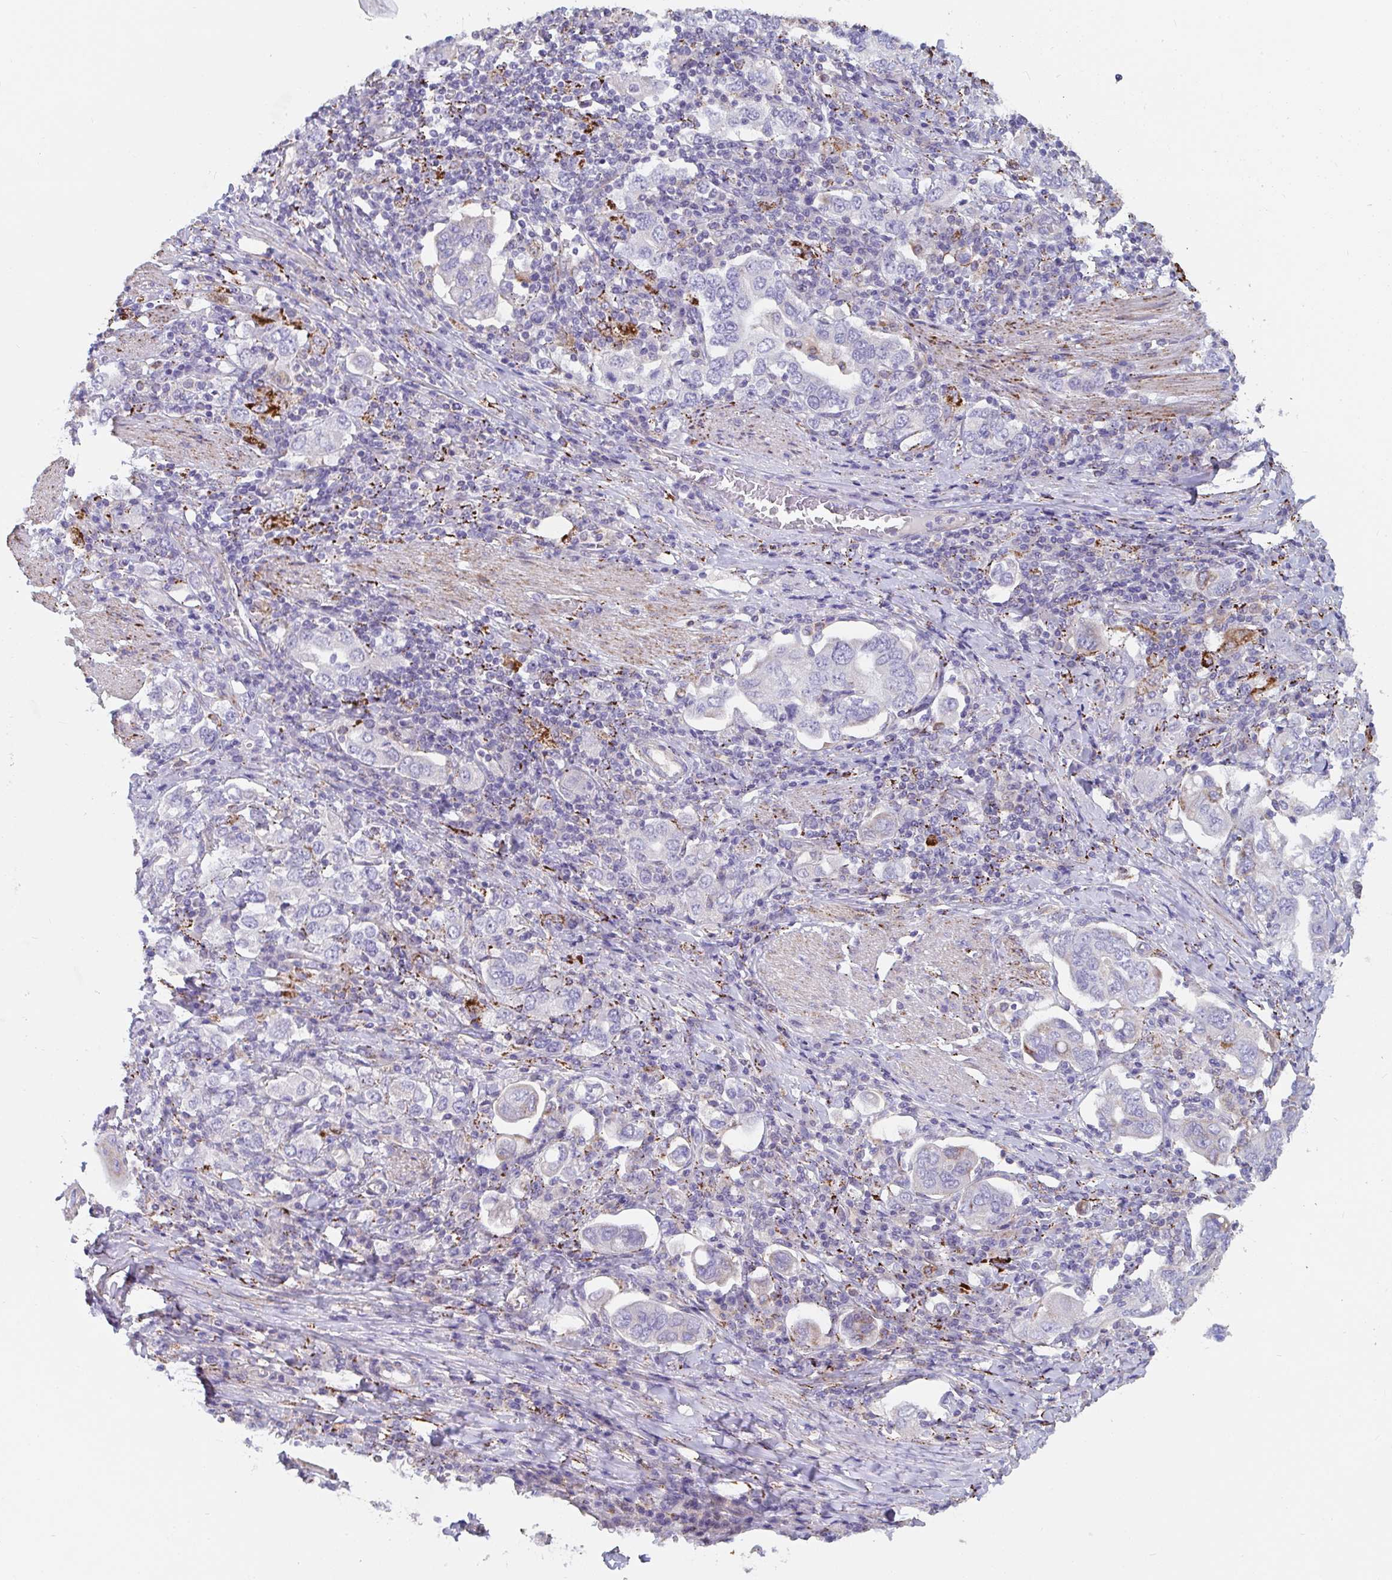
{"staining": {"intensity": "moderate", "quantity": "<25%", "location": "cytoplasmic/membranous"}, "tissue": "stomach cancer", "cell_type": "Tumor cells", "image_type": "cancer", "snomed": [{"axis": "morphology", "description": "Adenocarcinoma, NOS"}, {"axis": "topography", "description": "Stomach, upper"}, {"axis": "topography", "description": "Stomach"}], "caption": "The micrograph exhibits immunohistochemical staining of stomach cancer. There is moderate cytoplasmic/membranous positivity is appreciated in approximately <25% of tumor cells.", "gene": "FAM156B", "patient": {"sex": "male", "age": 62}}